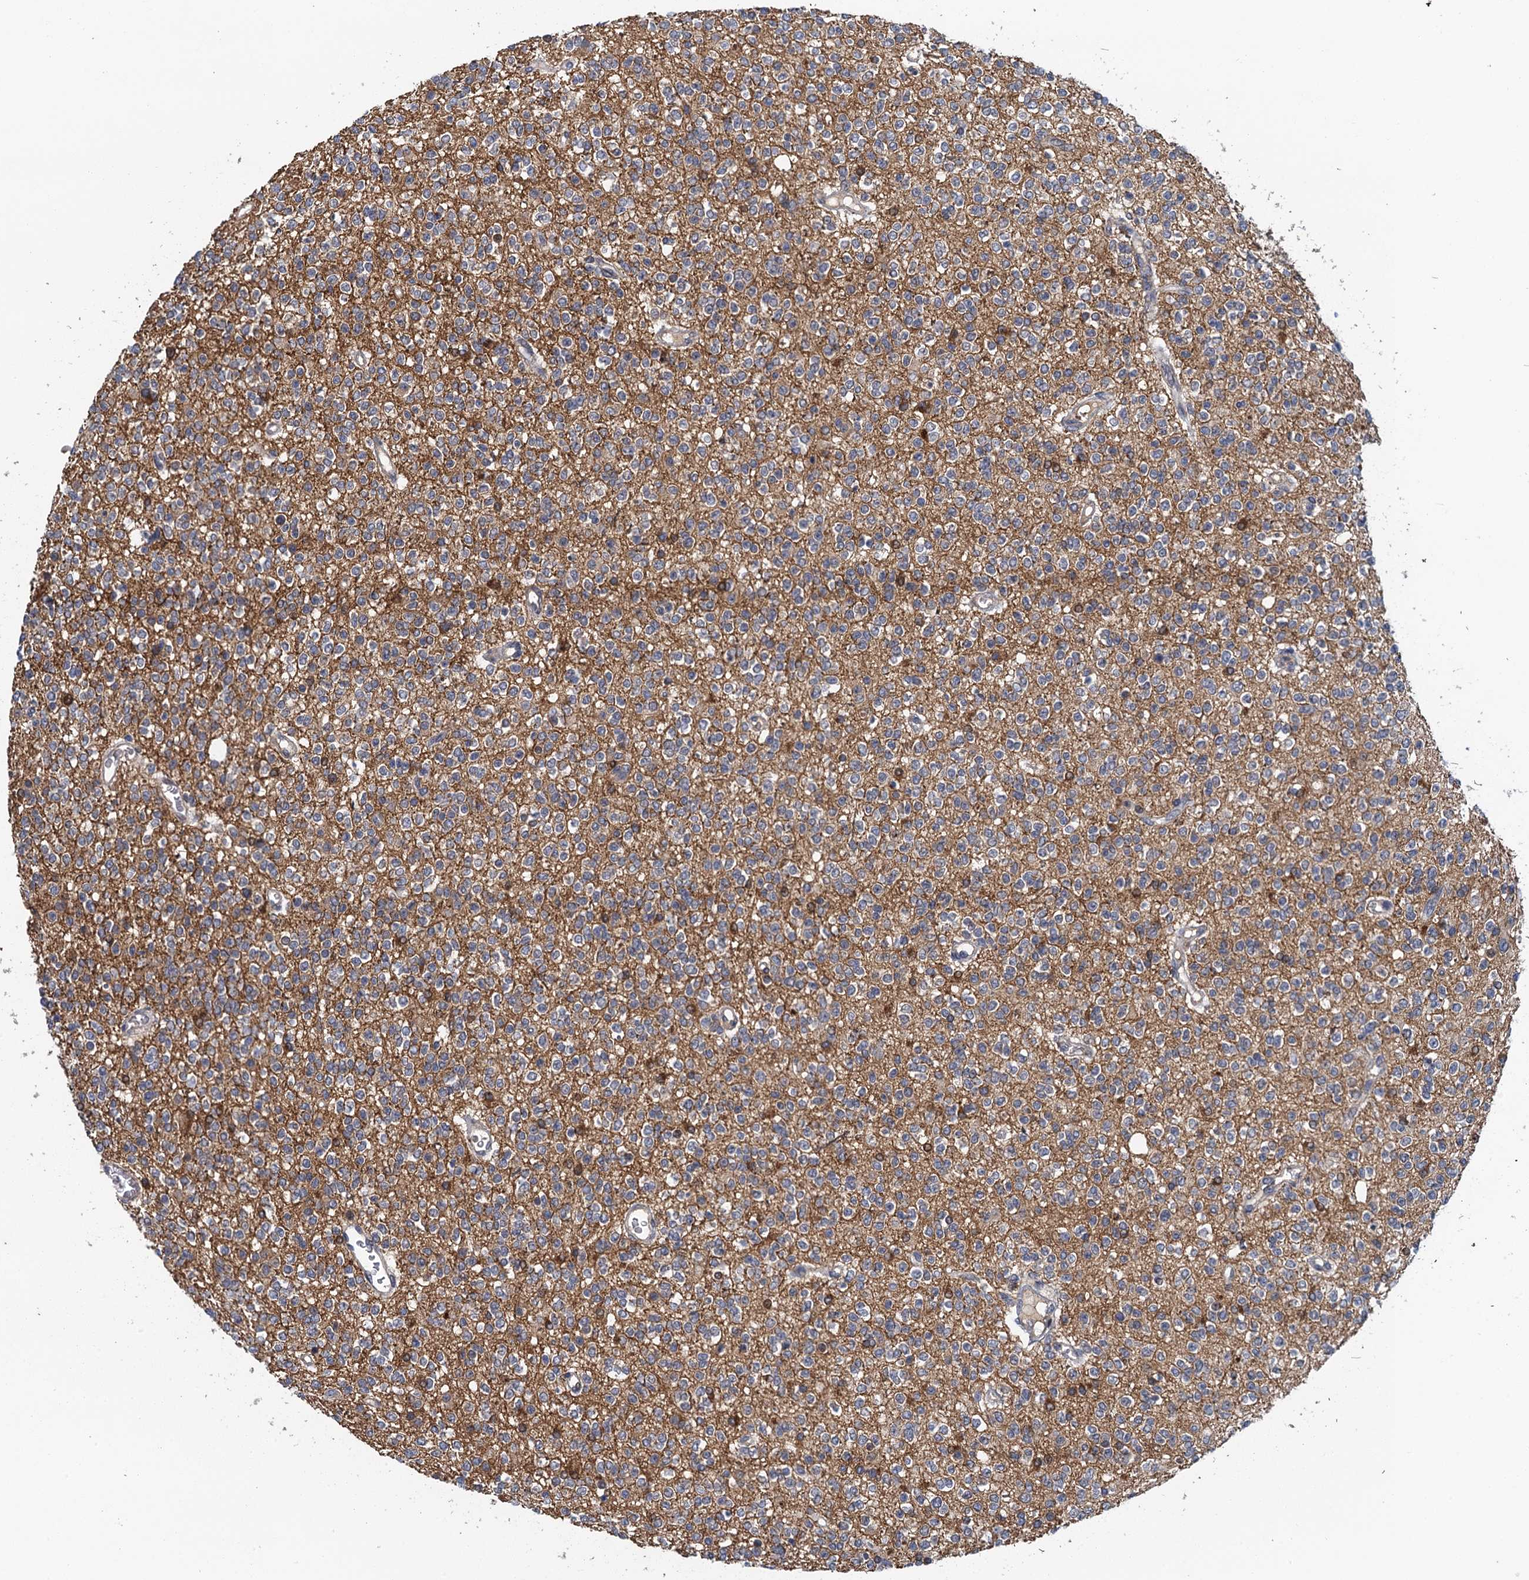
{"staining": {"intensity": "negative", "quantity": "none", "location": "none"}, "tissue": "glioma", "cell_type": "Tumor cells", "image_type": "cancer", "snomed": [{"axis": "morphology", "description": "Glioma, malignant, High grade"}, {"axis": "topography", "description": "Brain"}], "caption": "This photomicrograph is of glioma stained with IHC to label a protein in brown with the nuclei are counter-stained blue. There is no positivity in tumor cells. (Brightfield microscopy of DAB (3,3'-diaminobenzidine) immunohistochemistry (IHC) at high magnification).", "gene": "MDM1", "patient": {"sex": "male", "age": 34}}